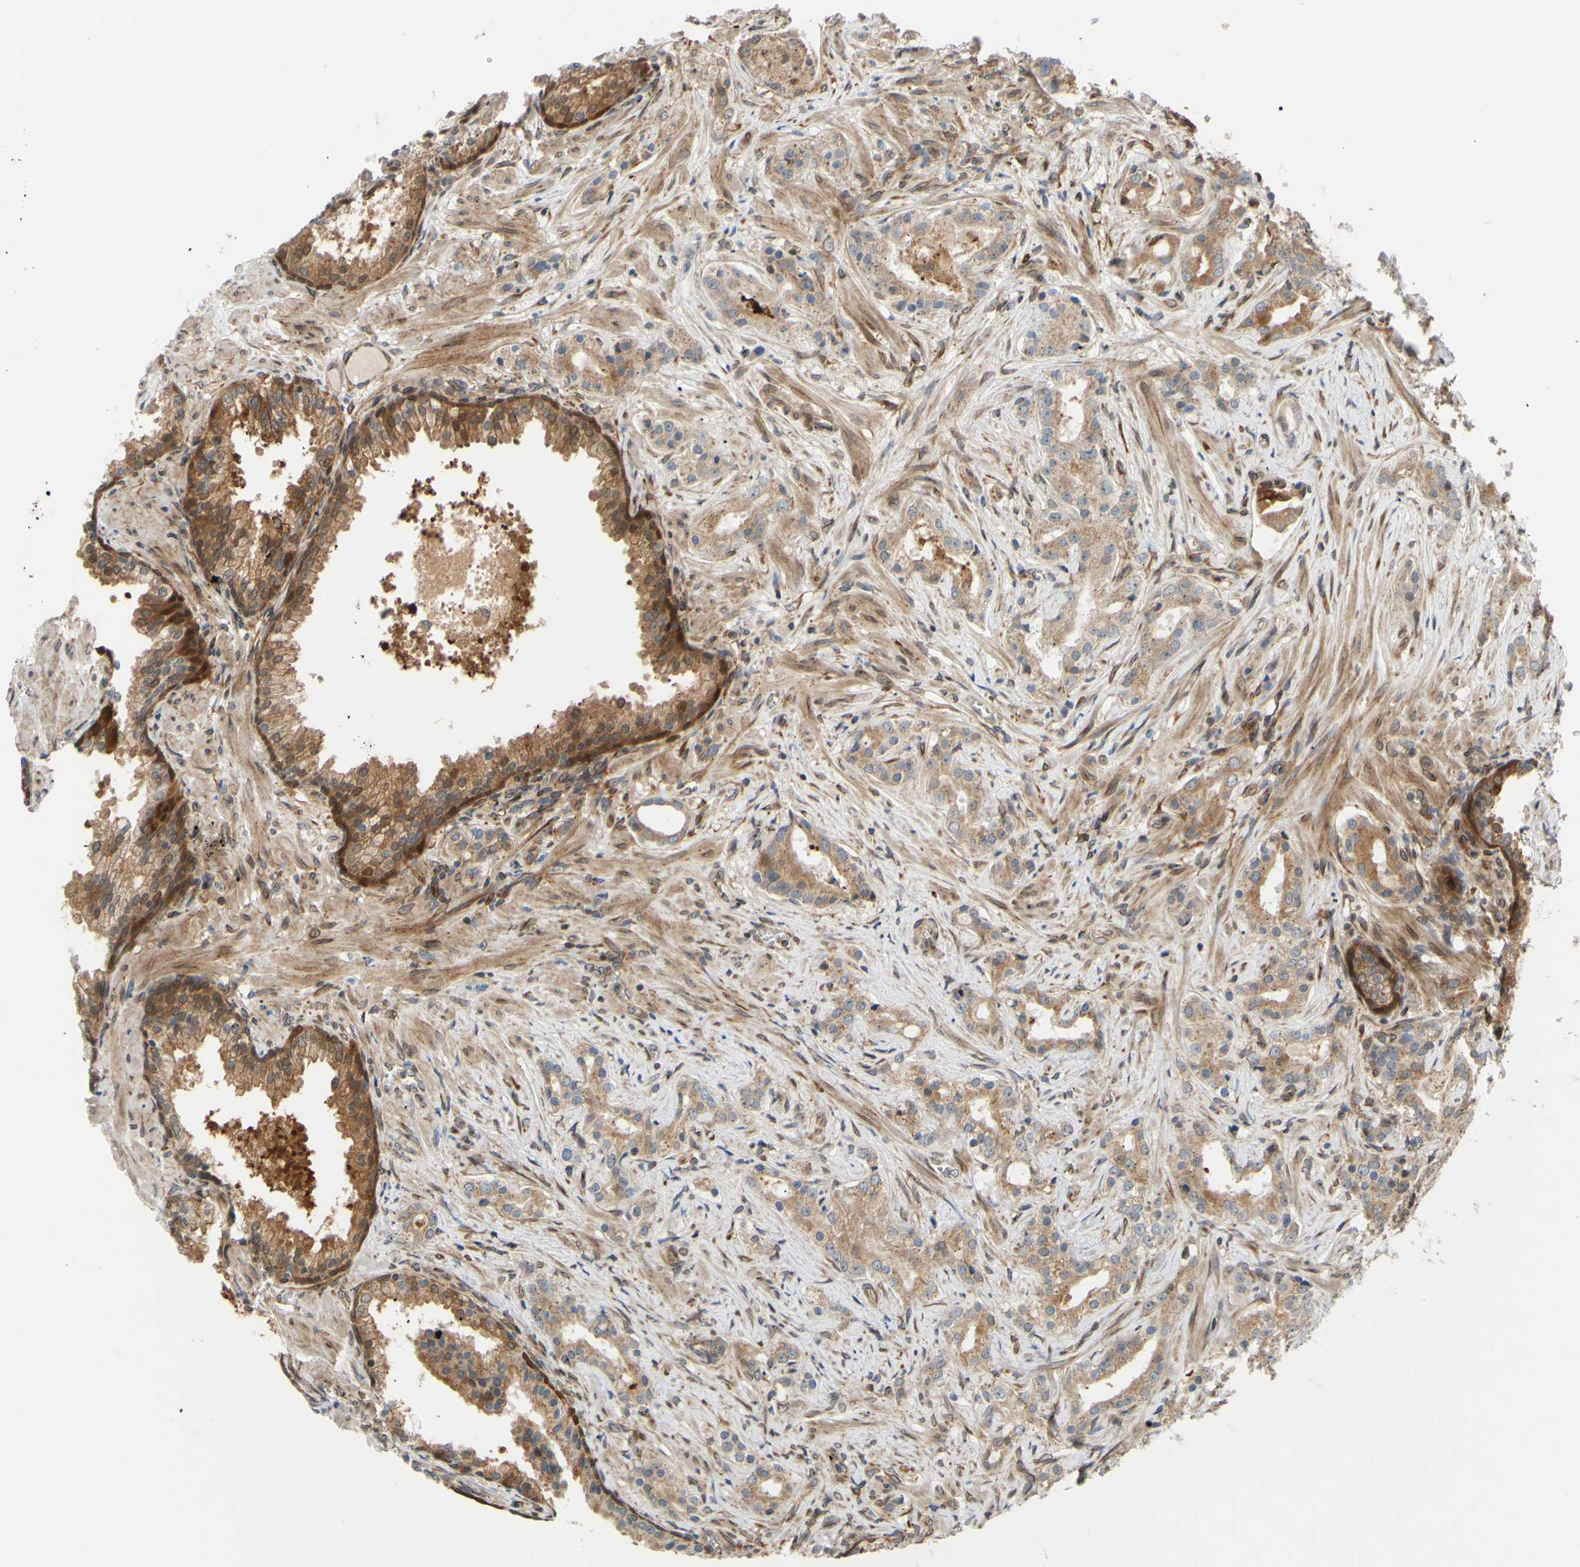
{"staining": {"intensity": "moderate", "quantity": ">75%", "location": "cytoplasmic/membranous"}, "tissue": "prostate cancer", "cell_type": "Tumor cells", "image_type": "cancer", "snomed": [{"axis": "morphology", "description": "Adenocarcinoma, Low grade"}, {"axis": "topography", "description": "Prostate"}], "caption": "Immunohistochemistry (DAB) staining of adenocarcinoma (low-grade) (prostate) demonstrates moderate cytoplasmic/membranous protein positivity in about >75% of tumor cells.", "gene": "PRAF2", "patient": {"sex": "male", "age": 59}}